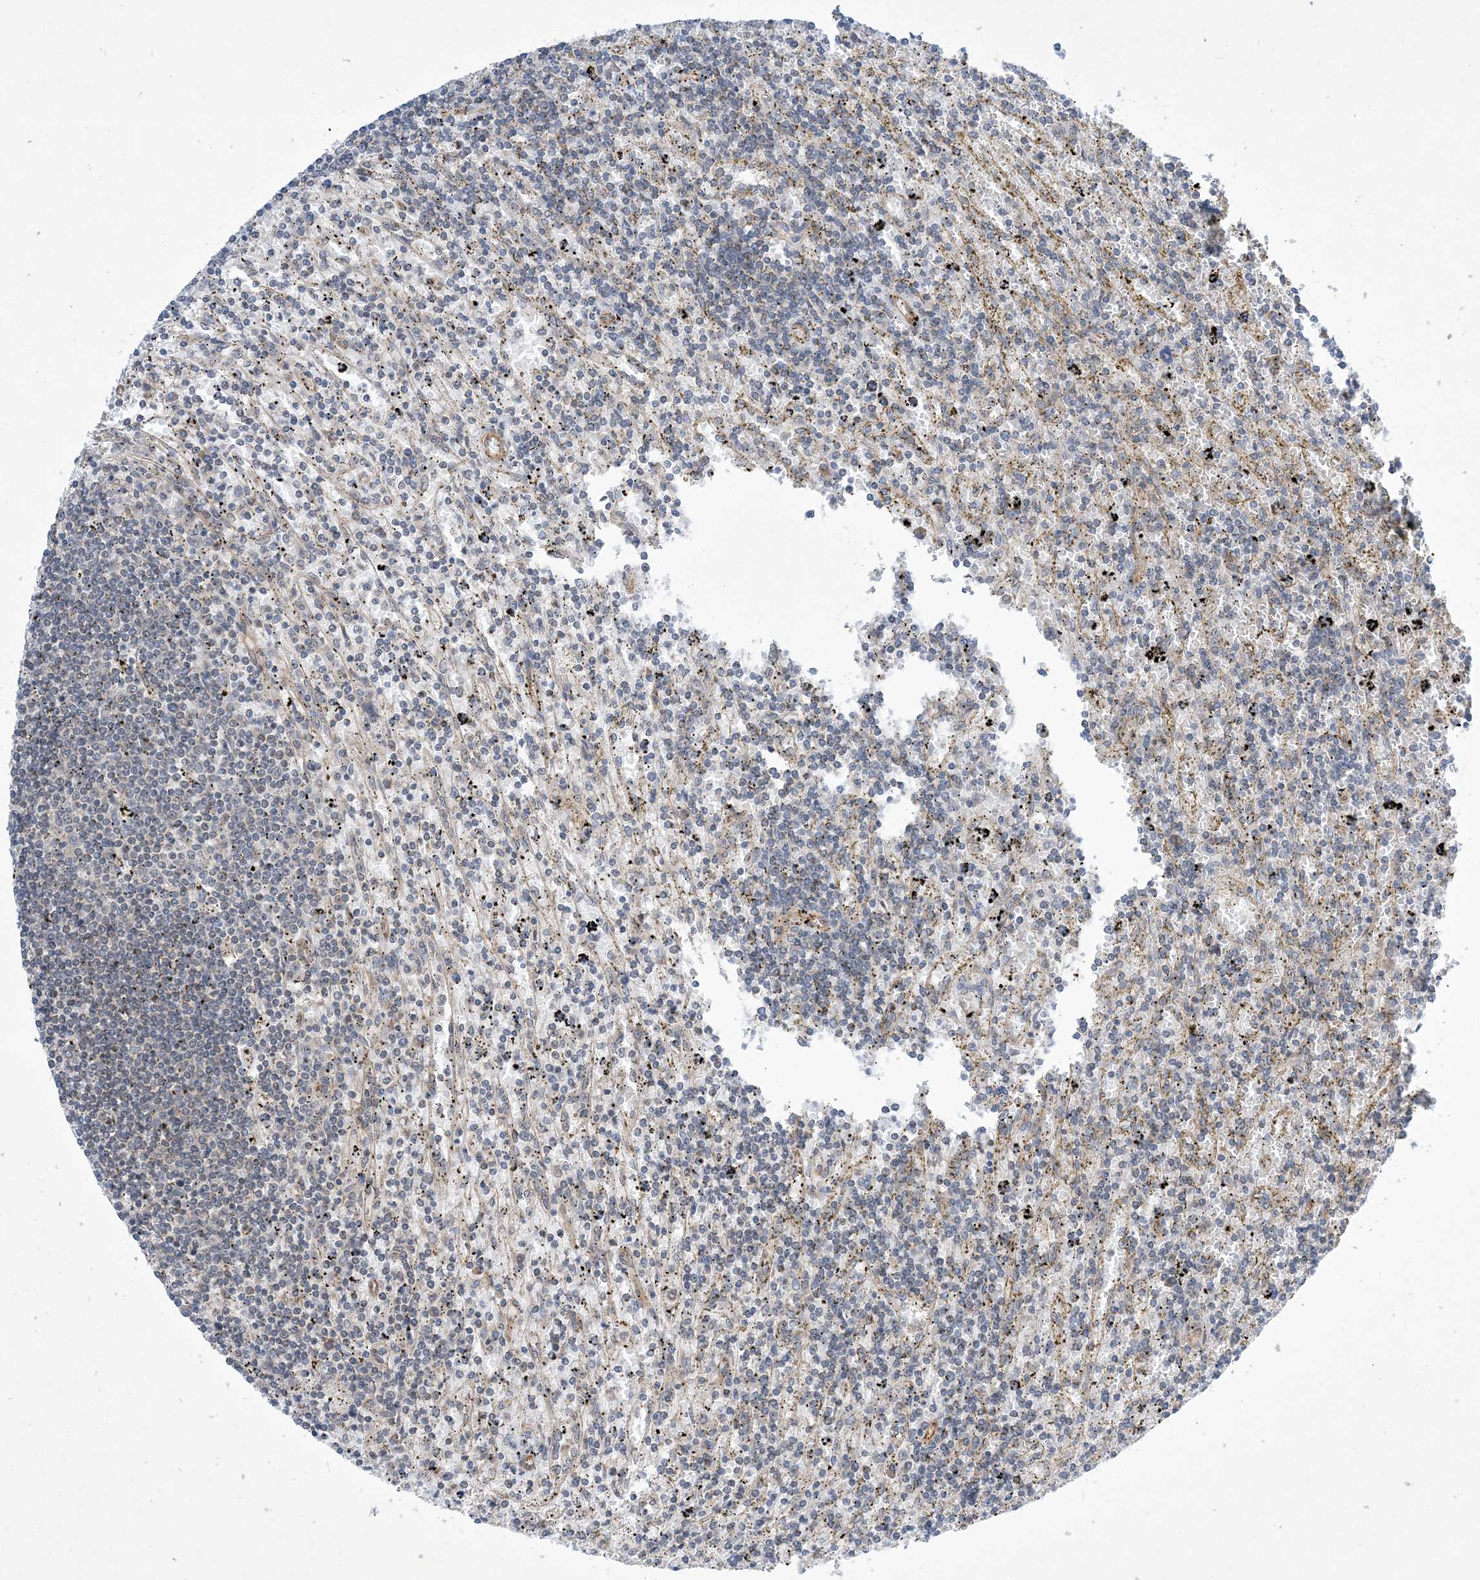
{"staining": {"intensity": "negative", "quantity": "none", "location": "none"}, "tissue": "lymphoma", "cell_type": "Tumor cells", "image_type": "cancer", "snomed": [{"axis": "morphology", "description": "Malignant lymphoma, non-Hodgkin's type, Low grade"}, {"axis": "topography", "description": "Spleen"}], "caption": "IHC image of lymphoma stained for a protein (brown), which shows no expression in tumor cells.", "gene": "EHBP1", "patient": {"sex": "male", "age": 76}}